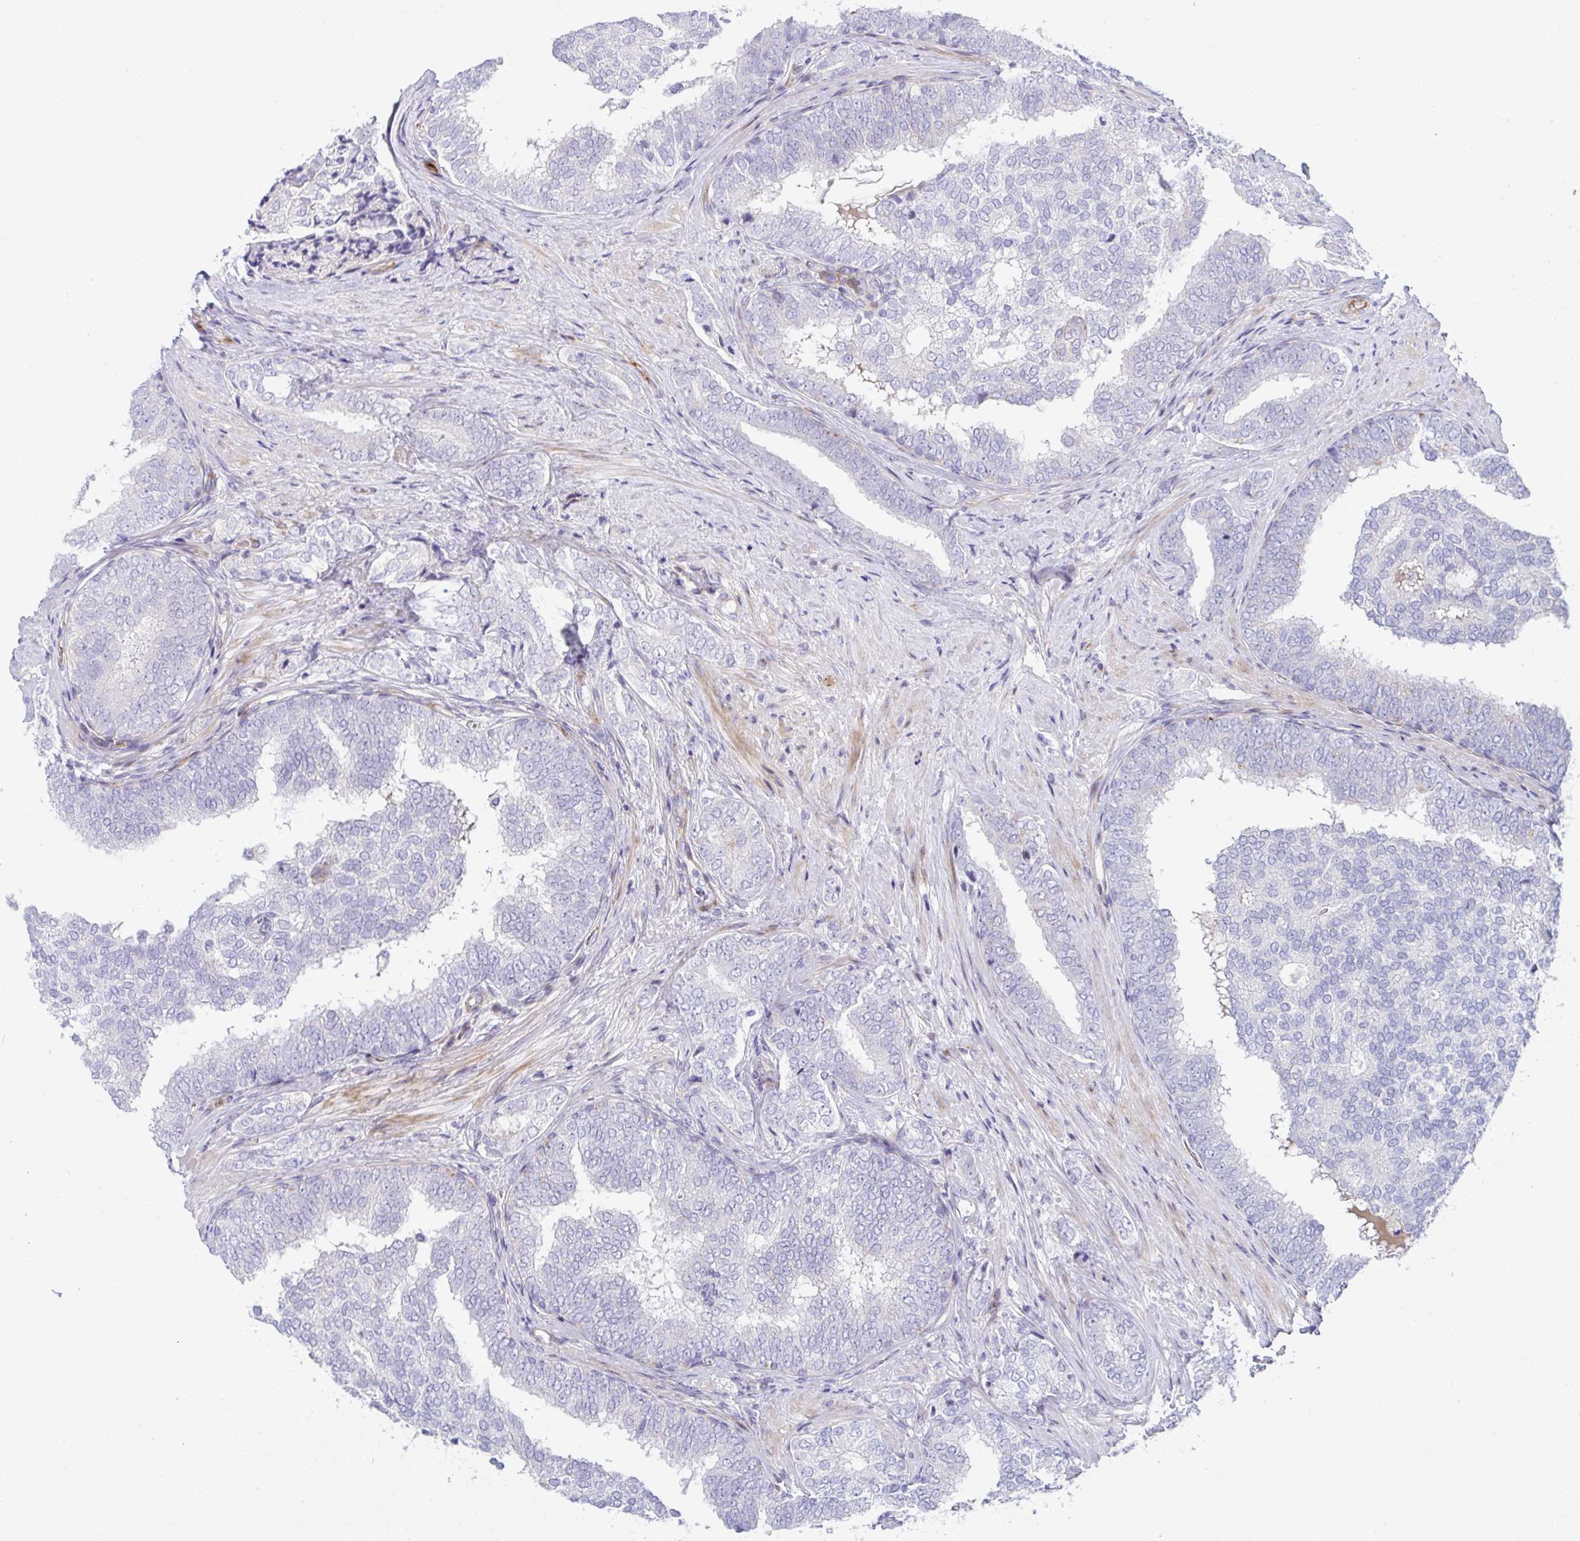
{"staining": {"intensity": "negative", "quantity": "none", "location": "none"}, "tissue": "prostate cancer", "cell_type": "Tumor cells", "image_type": "cancer", "snomed": [{"axis": "morphology", "description": "Adenocarcinoma, High grade"}, {"axis": "topography", "description": "Prostate"}], "caption": "Human prostate adenocarcinoma (high-grade) stained for a protein using IHC demonstrates no positivity in tumor cells.", "gene": "ZNF713", "patient": {"sex": "male", "age": 72}}